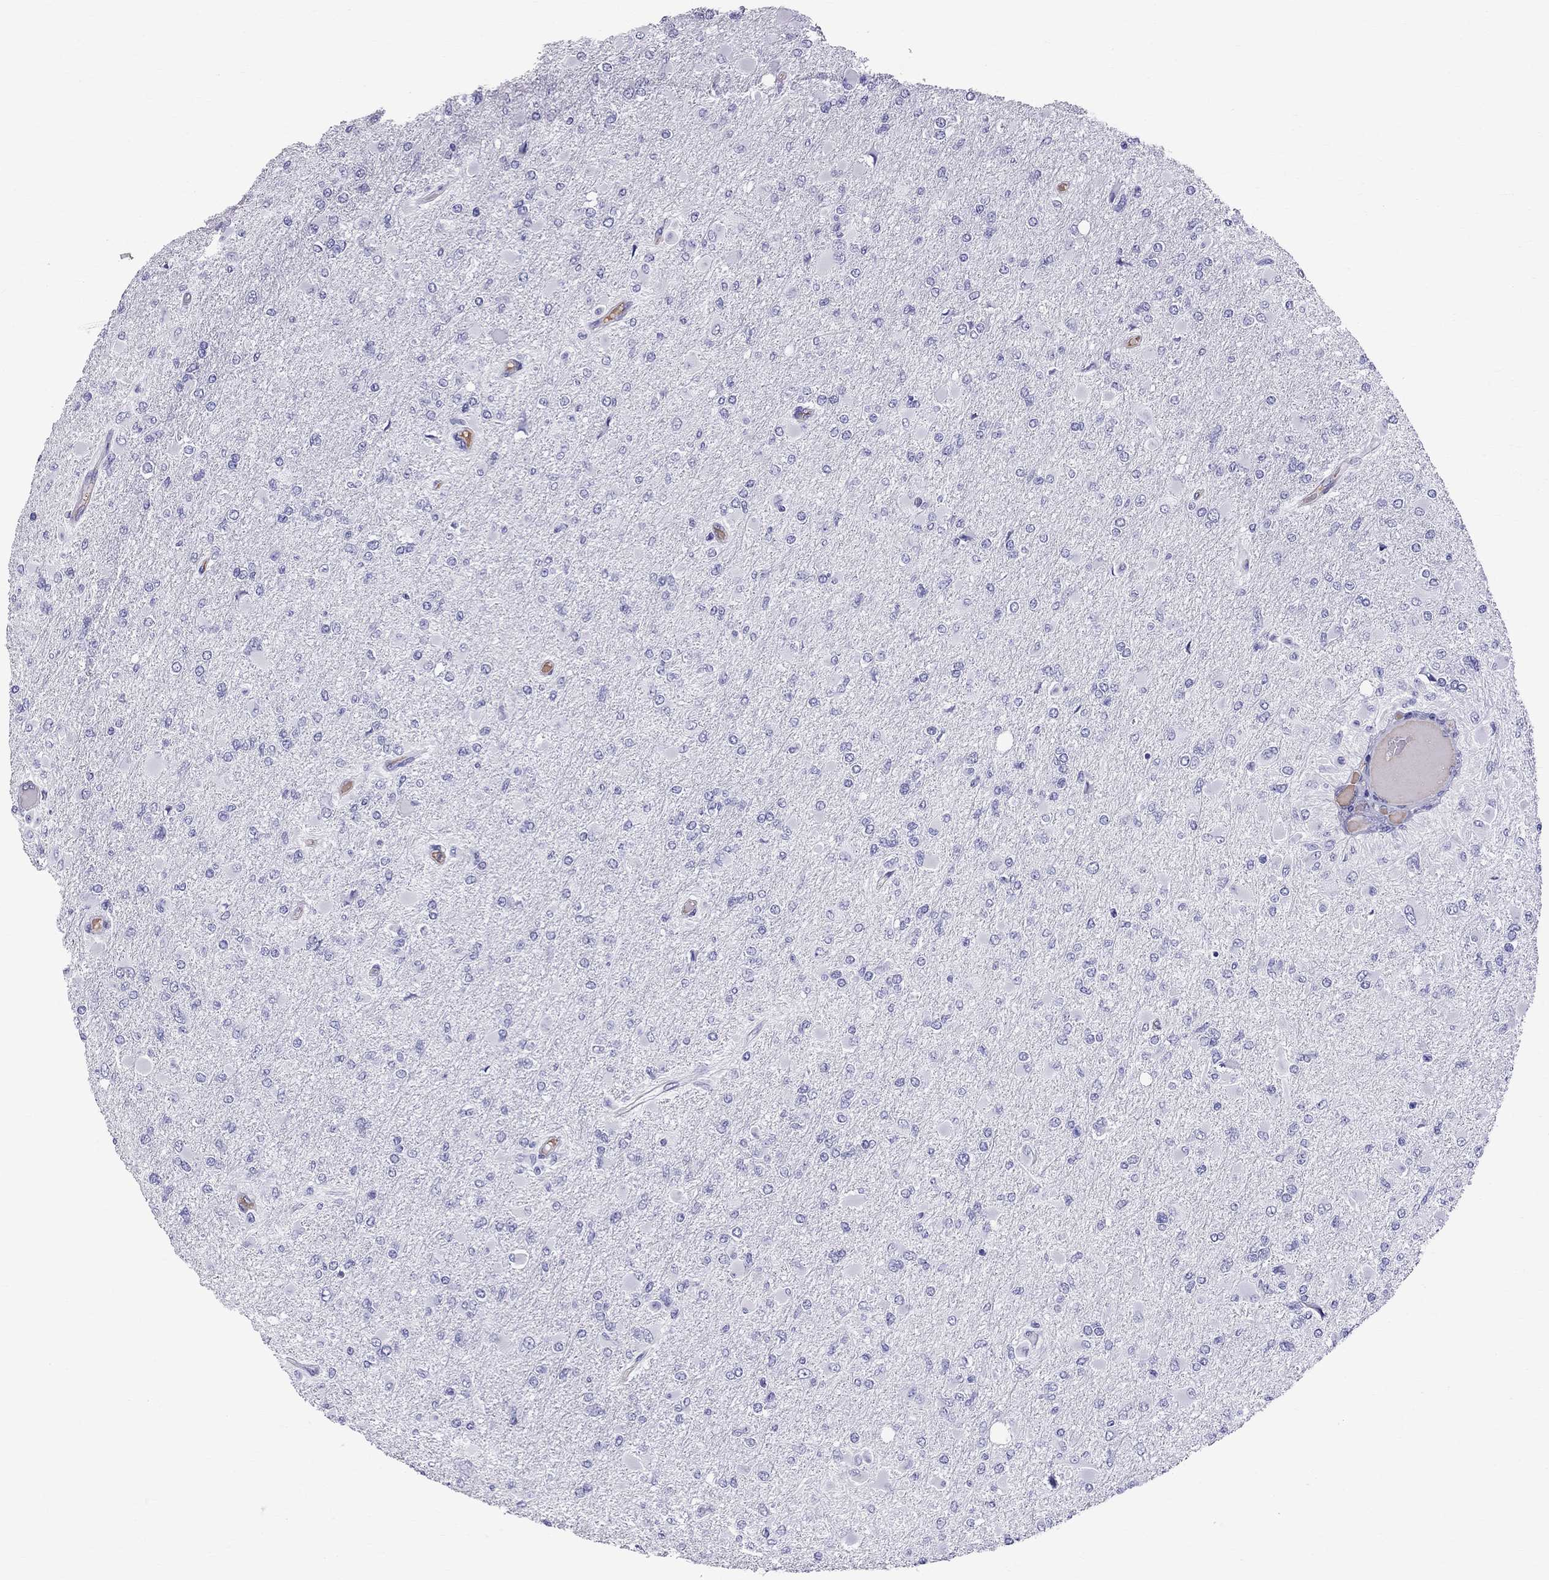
{"staining": {"intensity": "negative", "quantity": "none", "location": "none"}, "tissue": "glioma", "cell_type": "Tumor cells", "image_type": "cancer", "snomed": [{"axis": "morphology", "description": "Glioma, malignant, High grade"}, {"axis": "topography", "description": "Cerebral cortex"}], "caption": "An immunohistochemistry image of malignant glioma (high-grade) is shown. There is no staining in tumor cells of malignant glioma (high-grade).", "gene": "SCART1", "patient": {"sex": "female", "age": 36}}